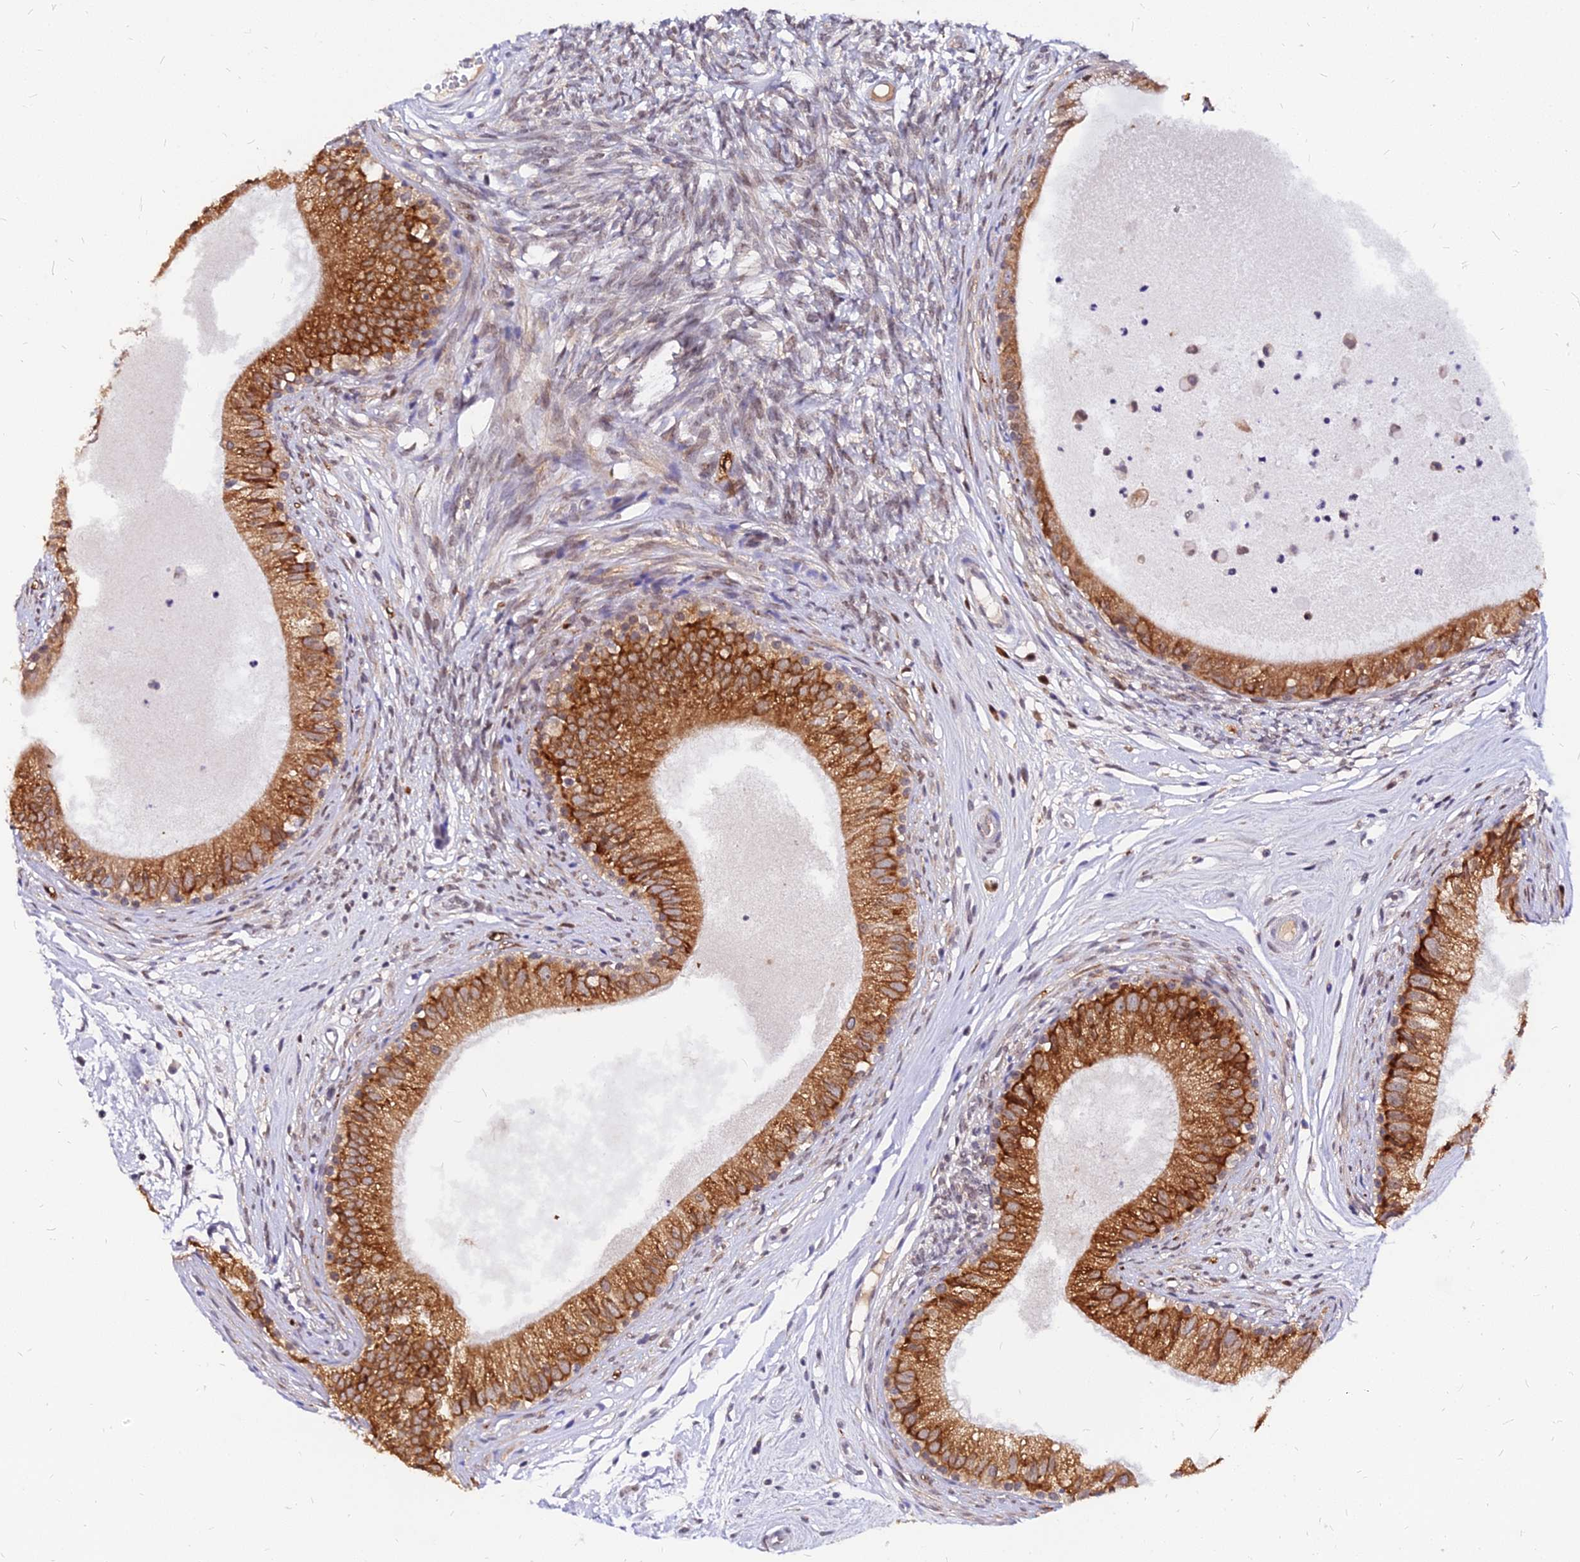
{"staining": {"intensity": "strong", "quantity": ">75%", "location": "cytoplasmic/membranous"}, "tissue": "epididymis", "cell_type": "Glandular cells", "image_type": "normal", "snomed": [{"axis": "morphology", "description": "Normal tissue, NOS"}, {"axis": "topography", "description": "Epididymis"}], "caption": "IHC of normal epididymis reveals high levels of strong cytoplasmic/membranous positivity in about >75% of glandular cells.", "gene": "RNF121", "patient": {"sex": "male", "age": 74}}